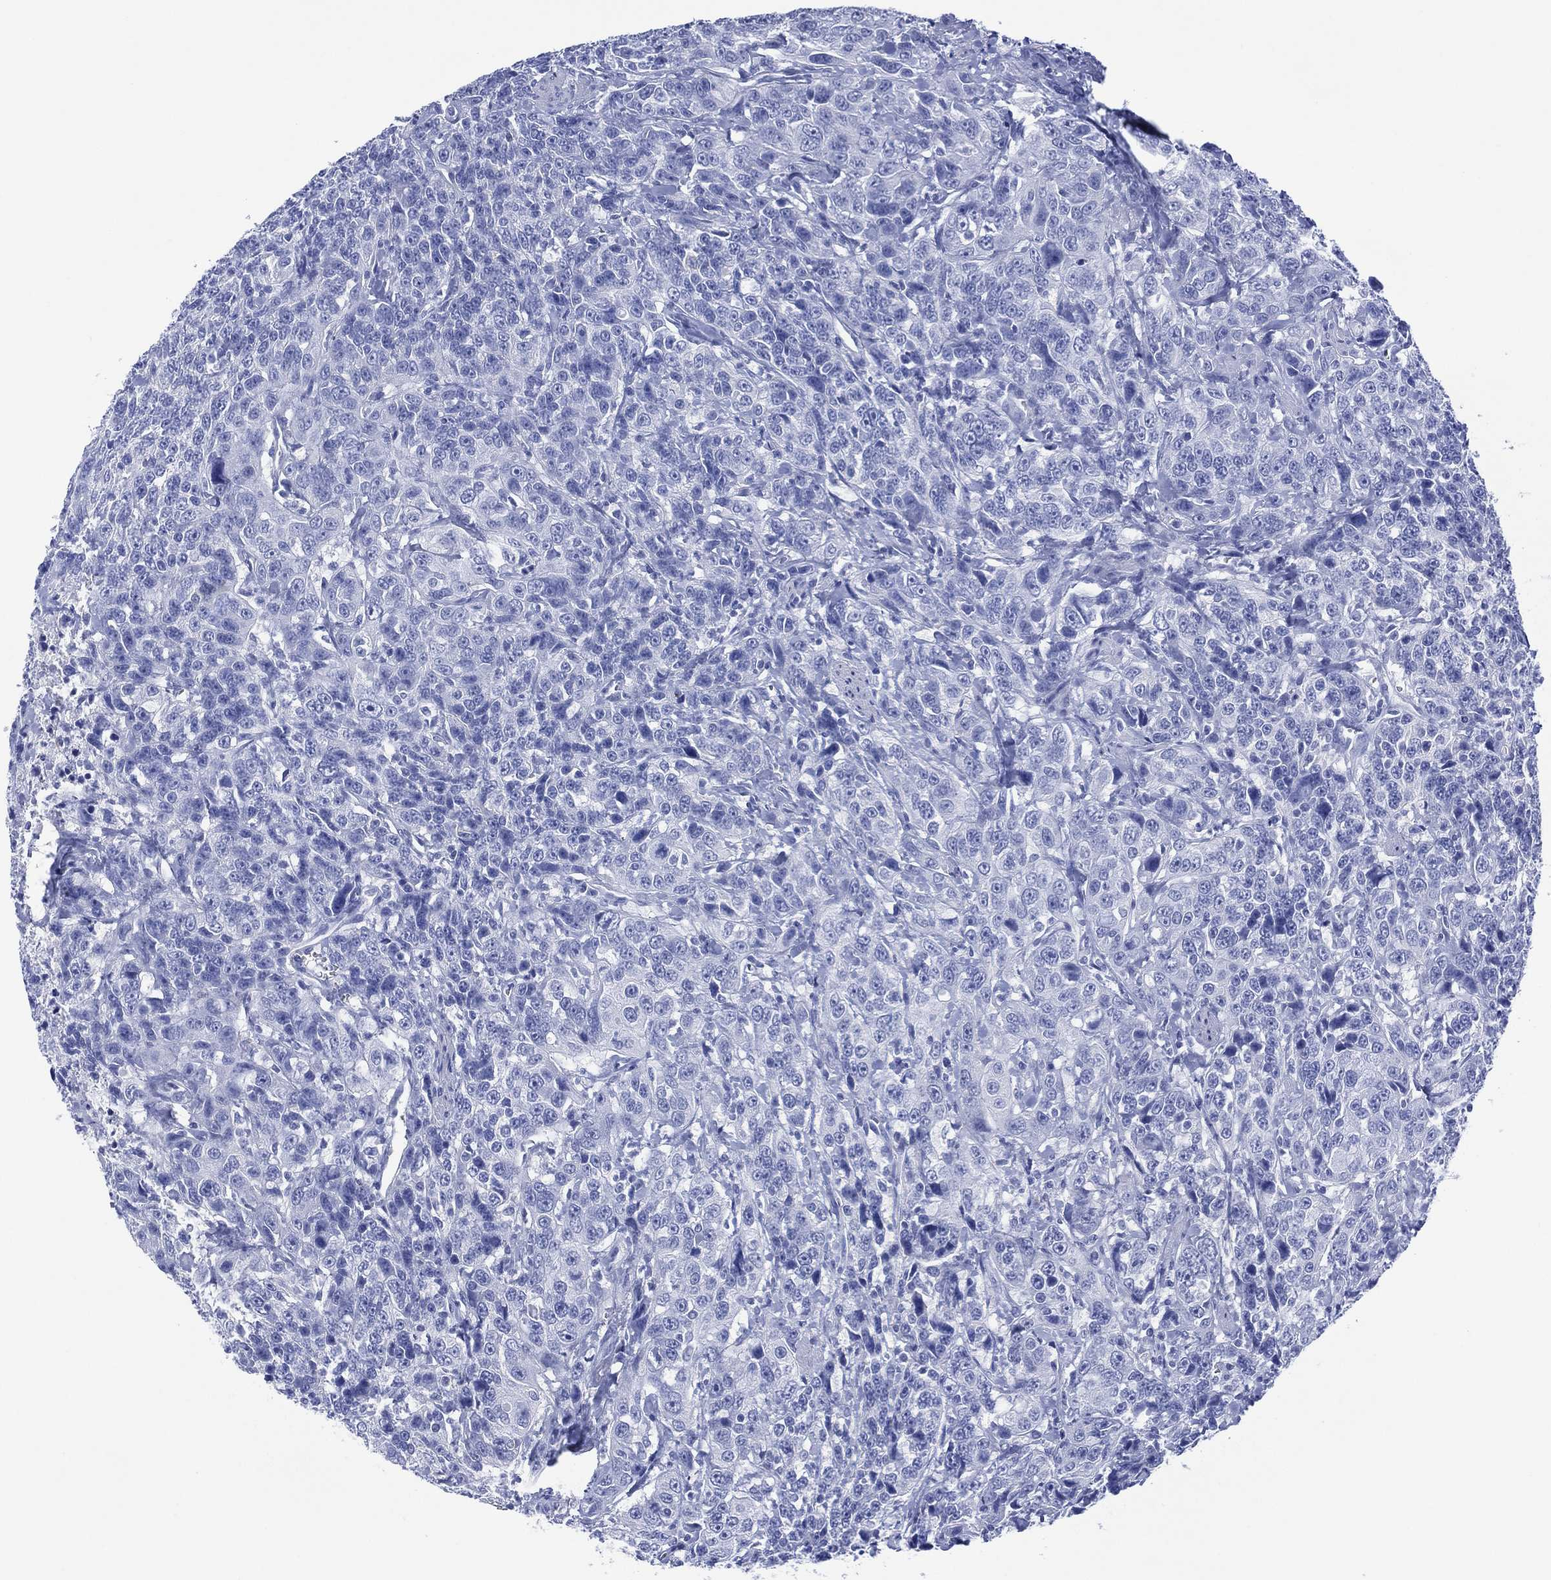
{"staining": {"intensity": "negative", "quantity": "none", "location": "none"}, "tissue": "urothelial cancer", "cell_type": "Tumor cells", "image_type": "cancer", "snomed": [{"axis": "morphology", "description": "Urothelial carcinoma, NOS"}, {"axis": "morphology", "description": "Urothelial carcinoma, High grade"}, {"axis": "topography", "description": "Urinary bladder"}], "caption": "Human high-grade urothelial carcinoma stained for a protein using immunohistochemistry exhibits no positivity in tumor cells.", "gene": "DPP4", "patient": {"sex": "female", "age": 73}}